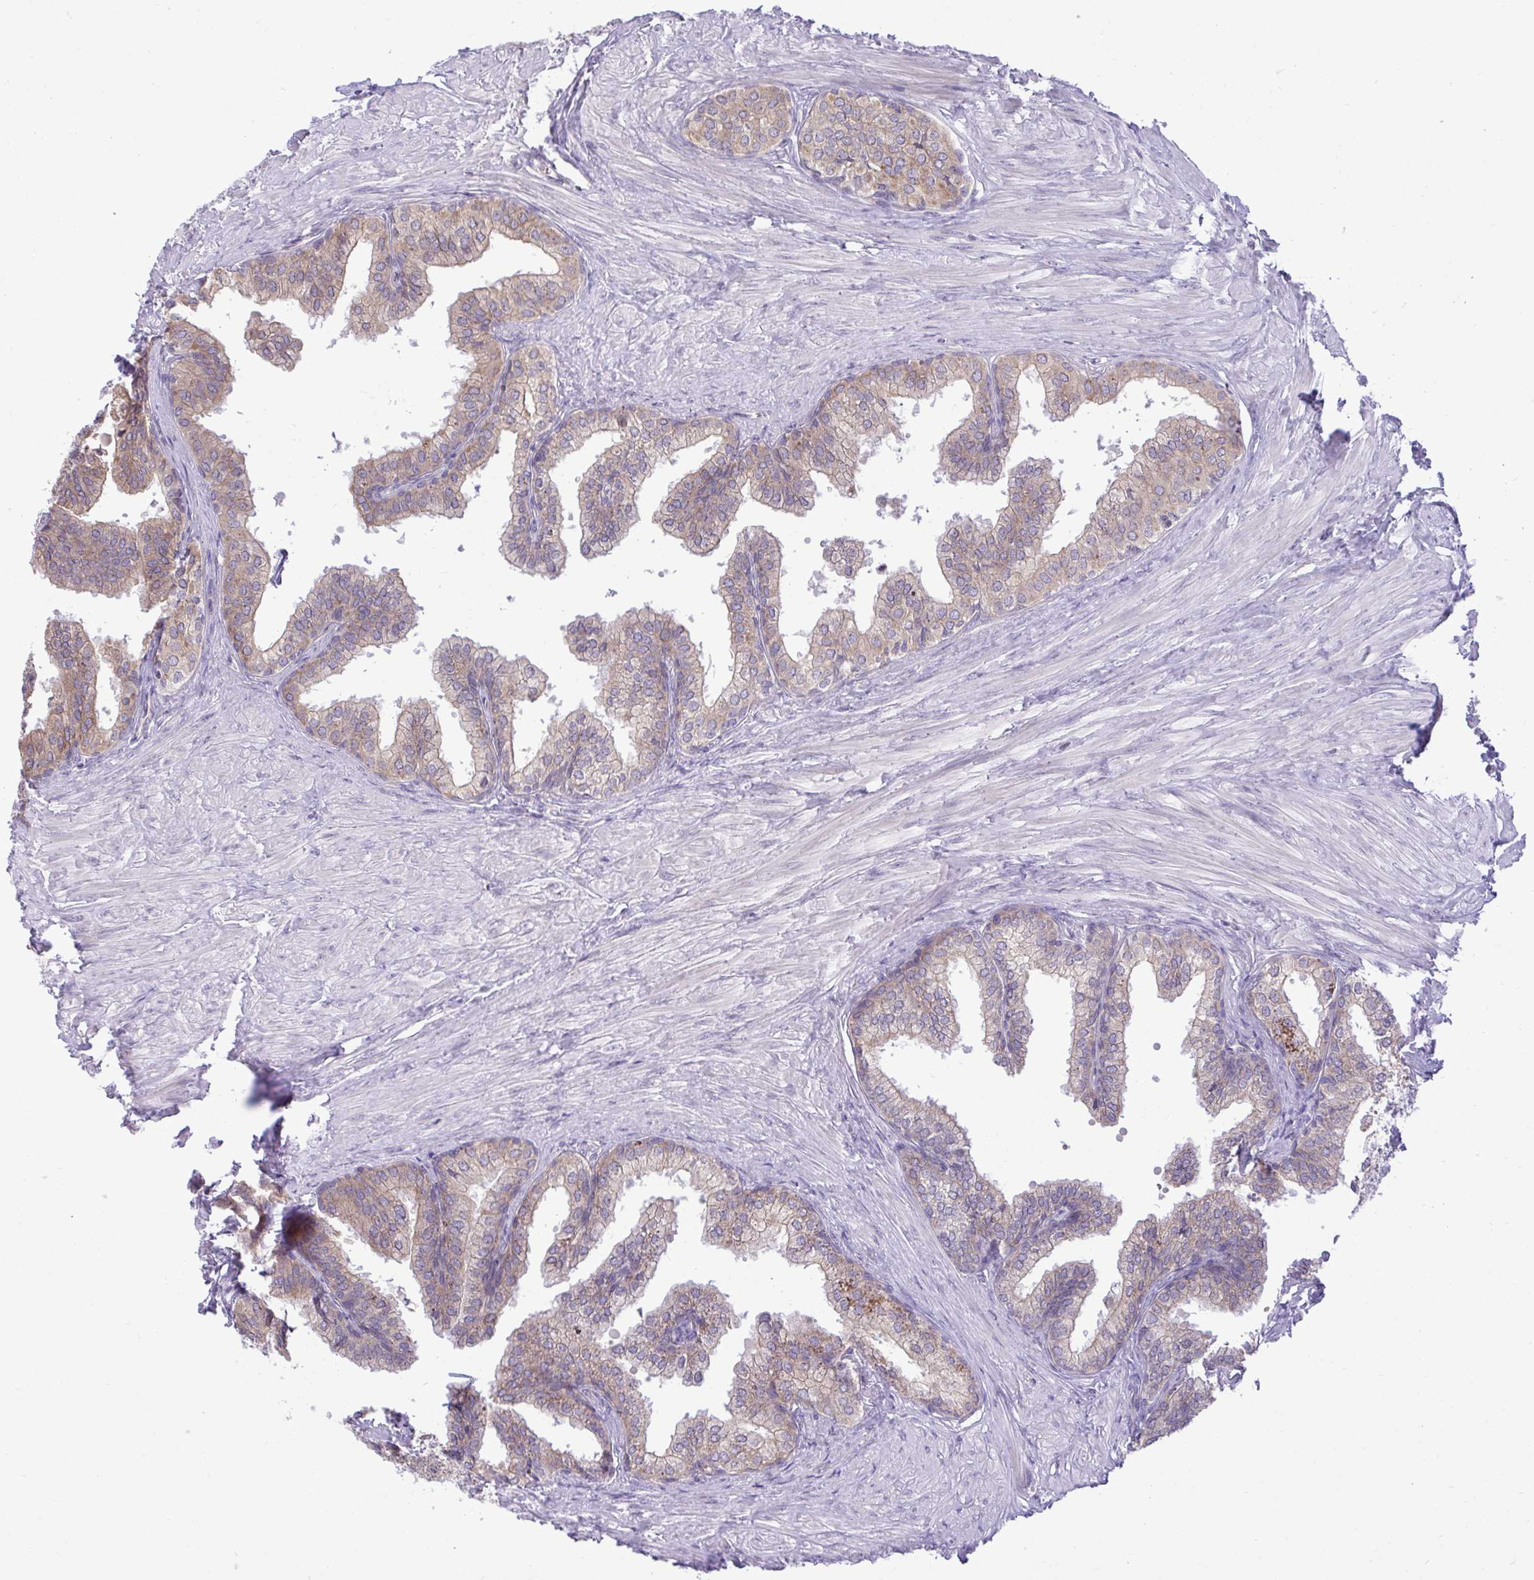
{"staining": {"intensity": "weak", "quantity": ">75%", "location": "cytoplasmic/membranous"}, "tissue": "prostate", "cell_type": "Glandular cells", "image_type": "normal", "snomed": [{"axis": "morphology", "description": "Normal tissue, NOS"}, {"axis": "topography", "description": "Prostate"}, {"axis": "topography", "description": "Peripheral nerve tissue"}], "caption": "Weak cytoplasmic/membranous protein positivity is present in approximately >75% of glandular cells in prostate. The staining was performed using DAB, with brown indicating positive protein expression. Nuclei are stained blue with hematoxylin.", "gene": "METTL9", "patient": {"sex": "male", "age": 55}}